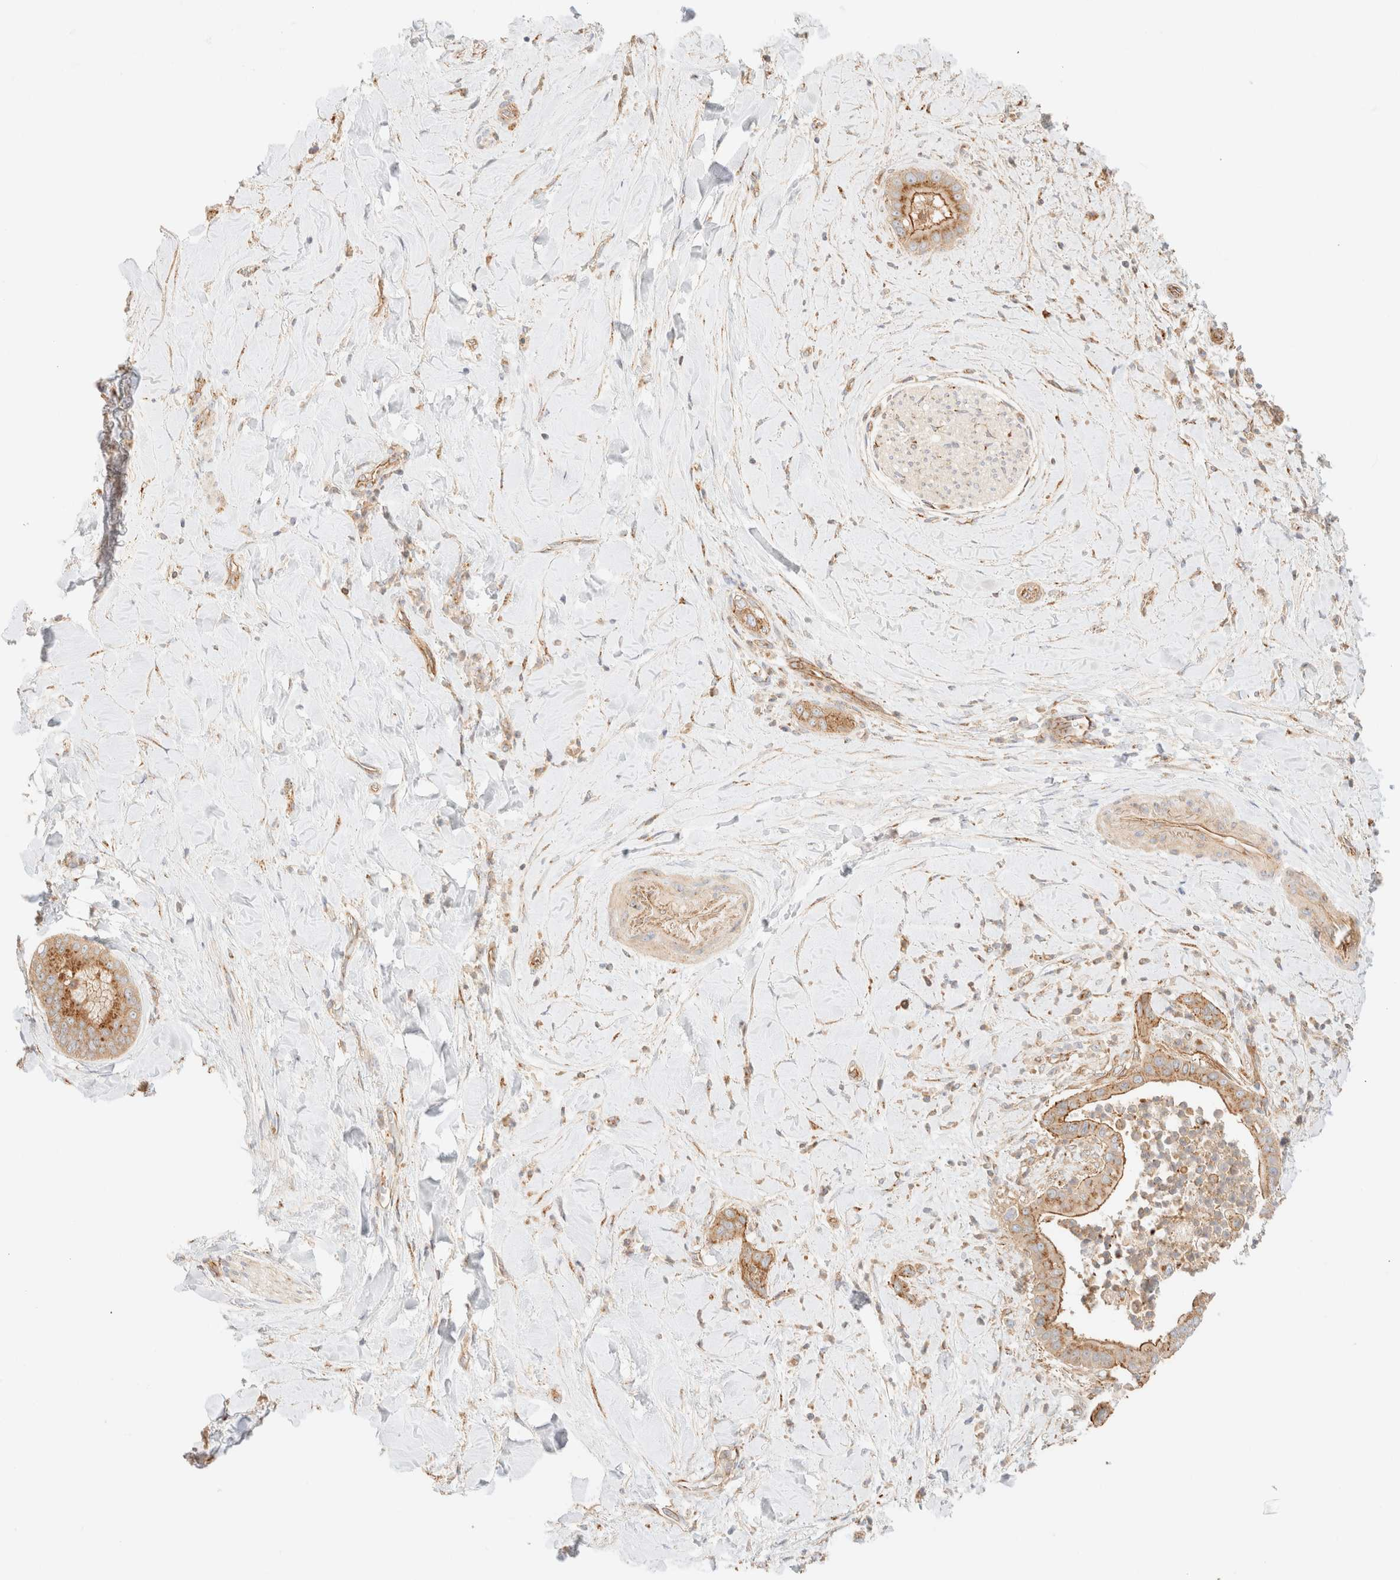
{"staining": {"intensity": "moderate", "quantity": ">75%", "location": "cytoplasmic/membranous"}, "tissue": "liver cancer", "cell_type": "Tumor cells", "image_type": "cancer", "snomed": [{"axis": "morphology", "description": "Cholangiocarcinoma"}, {"axis": "topography", "description": "Liver"}], "caption": "Protein analysis of cholangiocarcinoma (liver) tissue reveals moderate cytoplasmic/membranous staining in about >75% of tumor cells.", "gene": "MYO10", "patient": {"sex": "female", "age": 54}}